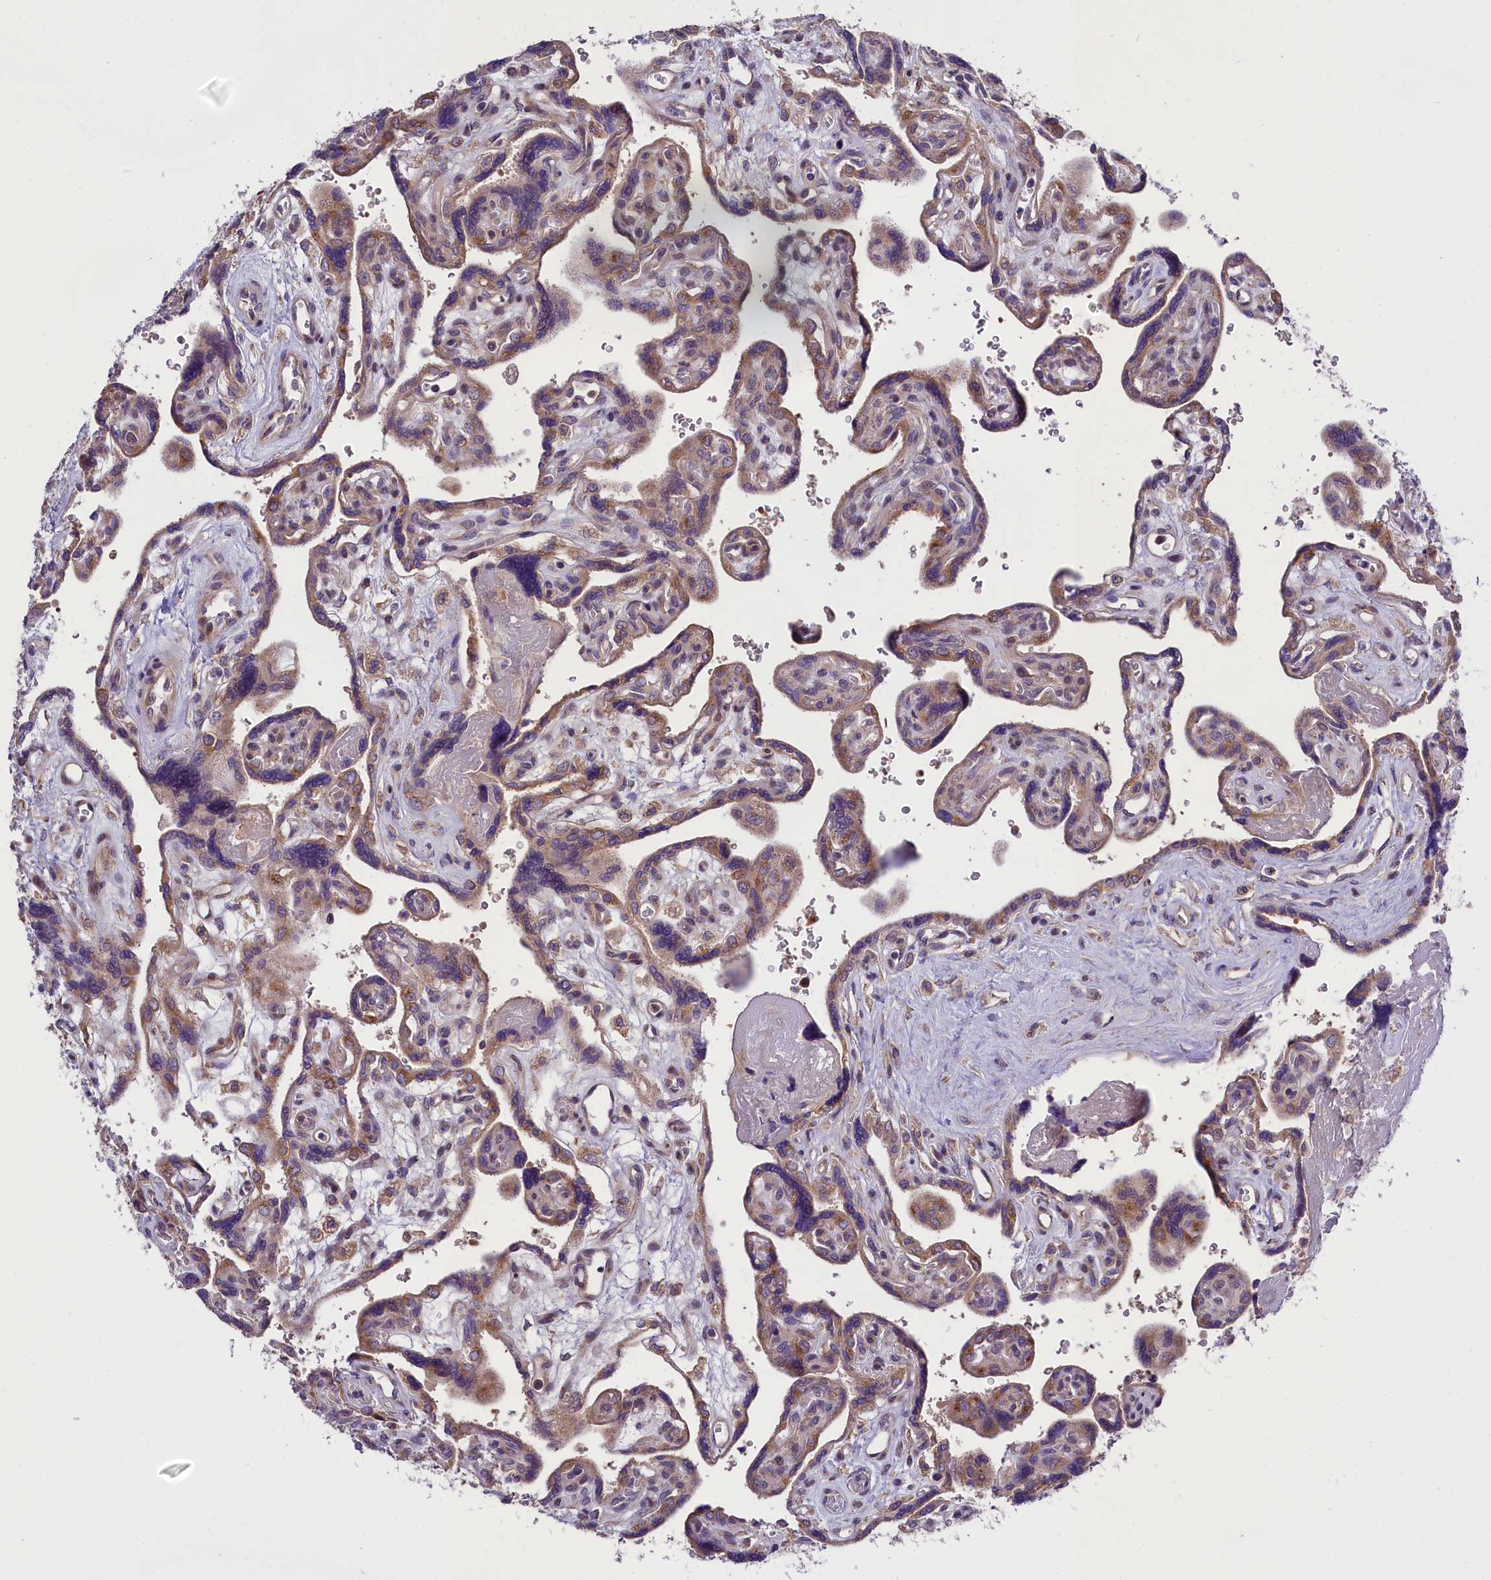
{"staining": {"intensity": "moderate", "quantity": ">75%", "location": "cytoplasmic/membranous"}, "tissue": "placenta", "cell_type": "Trophoblastic cells", "image_type": "normal", "snomed": [{"axis": "morphology", "description": "Normal tissue, NOS"}, {"axis": "topography", "description": "Placenta"}], "caption": "Immunohistochemistry image of unremarkable placenta stained for a protein (brown), which shows medium levels of moderate cytoplasmic/membranous staining in about >75% of trophoblastic cells.", "gene": "ABCC10", "patient": {"sex": "female", "age": 39}}